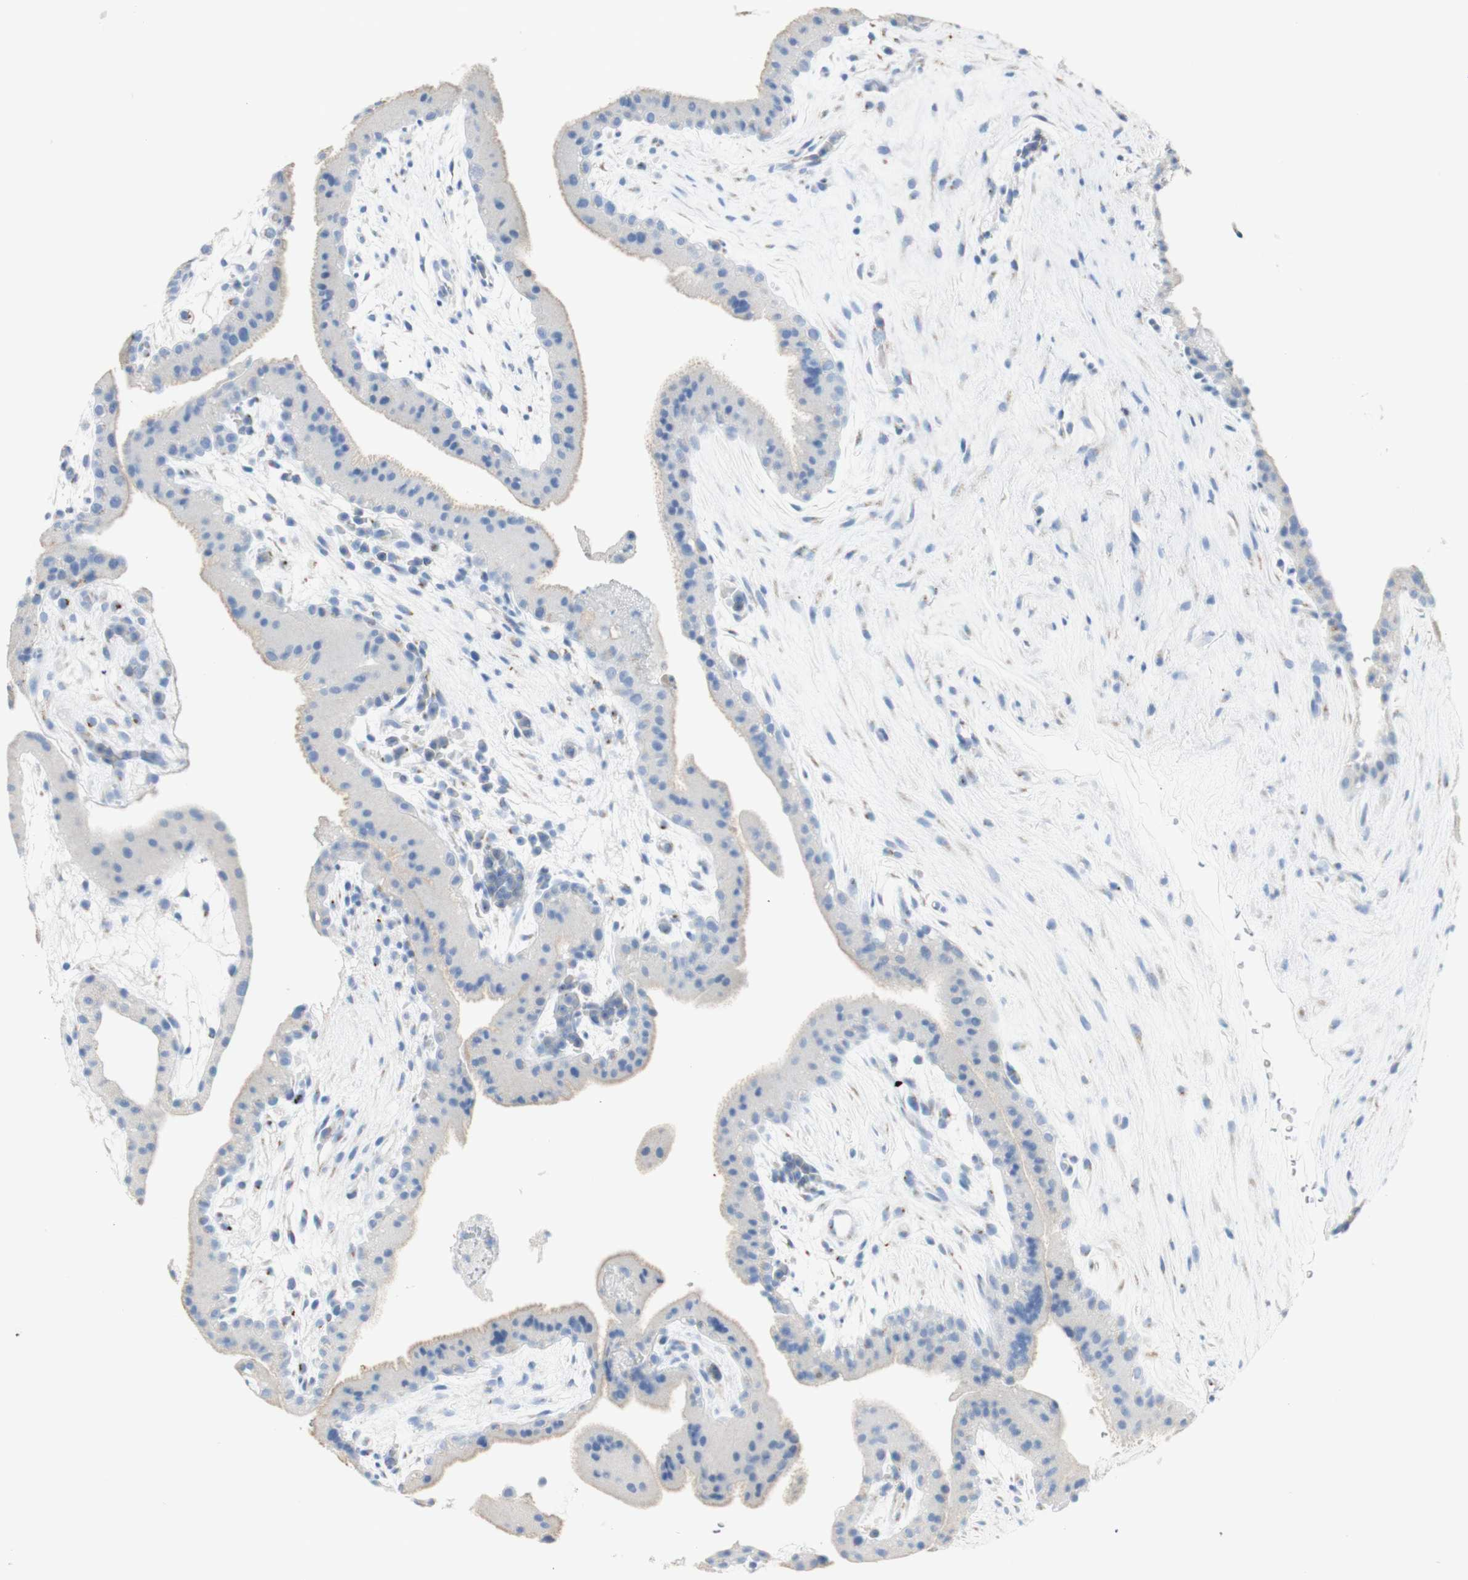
{"staining": {"intensity": "weak", "quantity": ">75%", "location": "cytoplasmic/membranous"}, "tissue": "placenta", "cell_type": "Decidual cells", "image_type": "normal", "snomed": [{"axis": "morphology", "description": "Normal tissue, NOS"}, {"axis": "topography", "description": "Placenta"}], "caption": "Brown immunohistochemical staining in normal human placenta displays weak cytoplasmic/membranous positivity in about >75% of decidual cells. Ihc stains the protein in brown and the nuclei are stained blue.", "gene": "MANEA", "patient": {"sex": "female", "age": 19}}